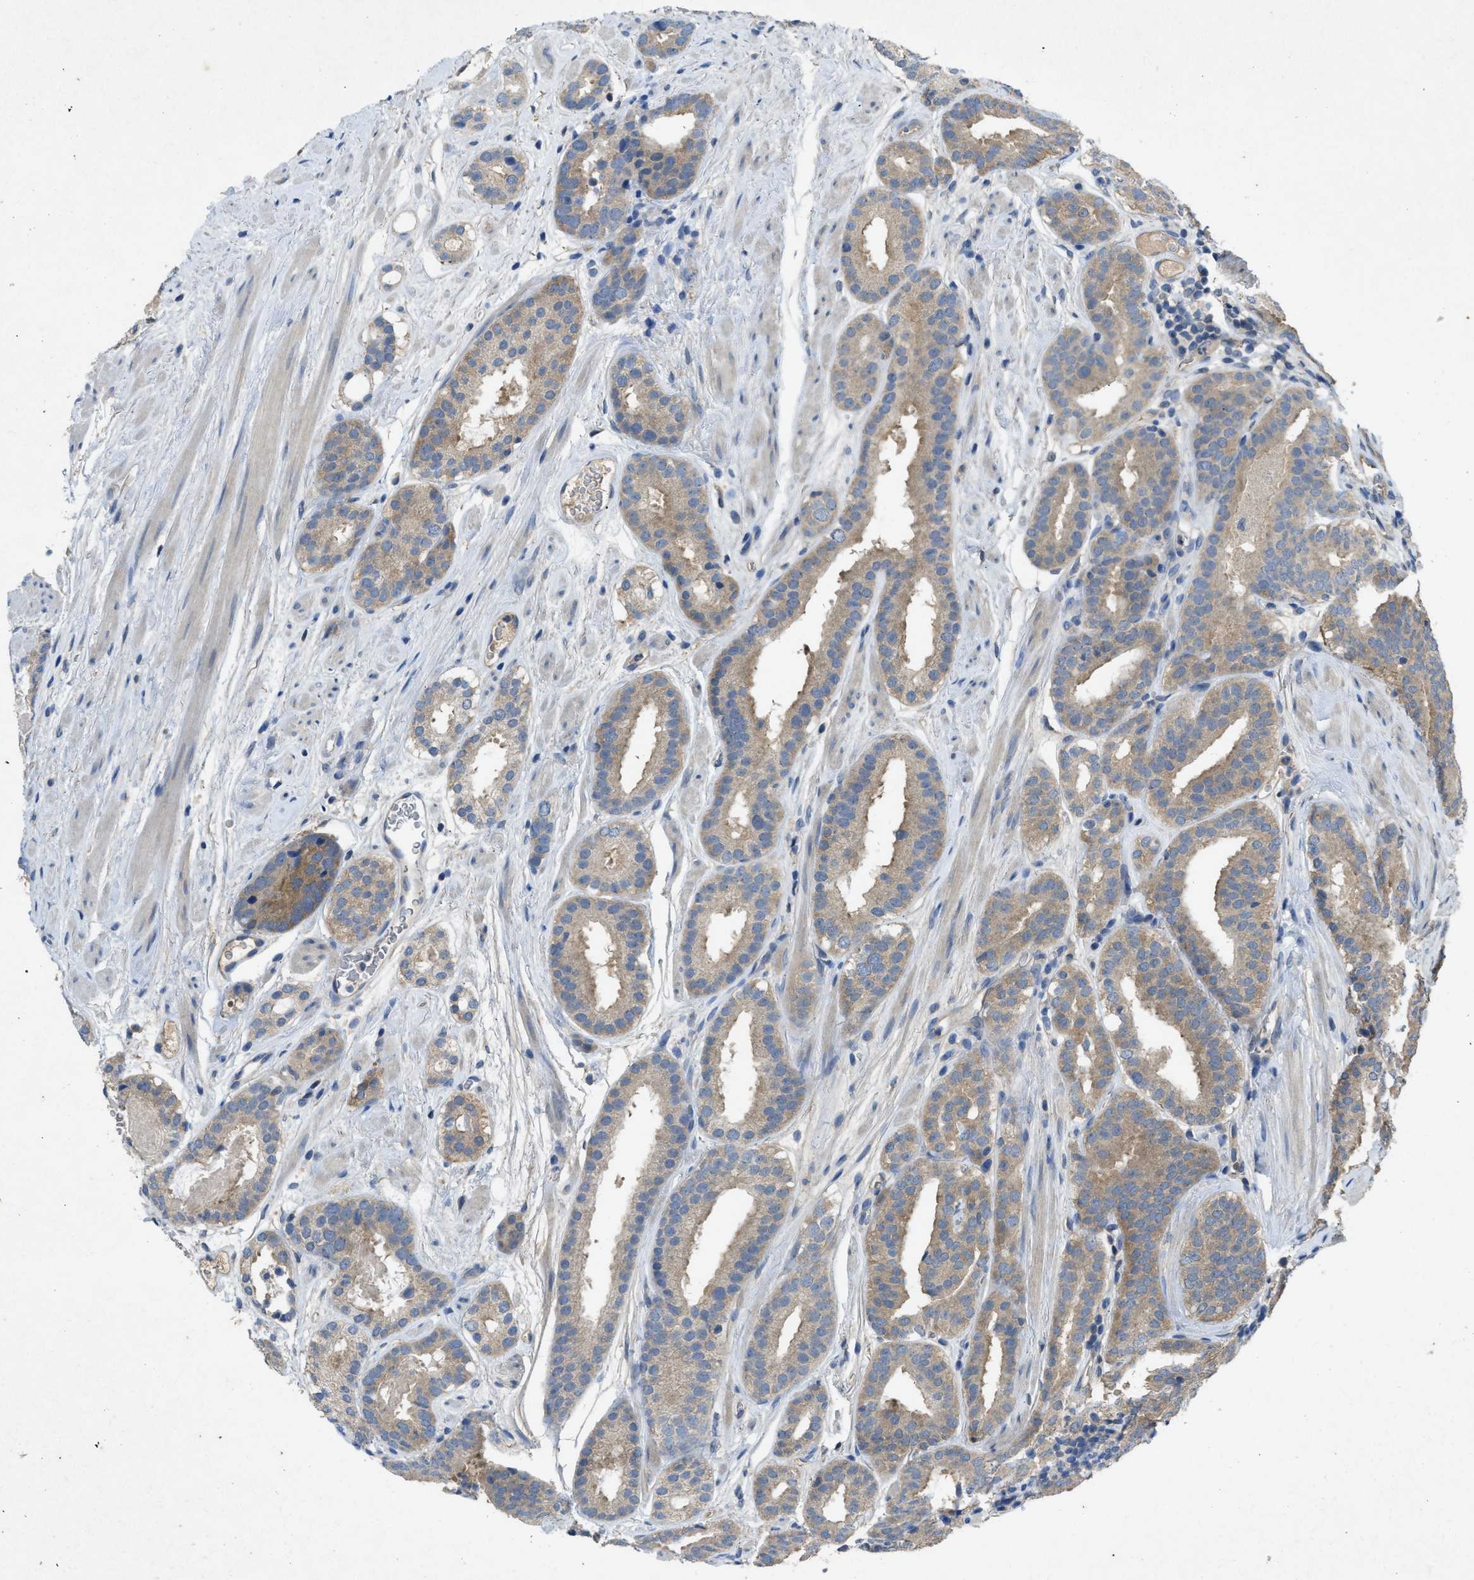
{"staining": {"intensity": "weak", "quantity": ">75%", "location": "cytoplasmic/membranous"}, "tissue": "prostate cancer", "cell_type": "Tumor cells", "image_type": "cancer", "snomed": [{"axis": "morphology", "description": "Adenocarcinoma, Low grade"}, {"axis": "topography", "description": "Prostate"}], "caption": "A high-resolution histopathology image shows immunohistochemistry staining of low-grade adenocarcinoma (prostate), which exhibits weak cytoplasmic/membranous staining in approximately >75% of tumor cells.", "gene": "PPP3CA", "patient": {"sex": "male", "age": 69}}